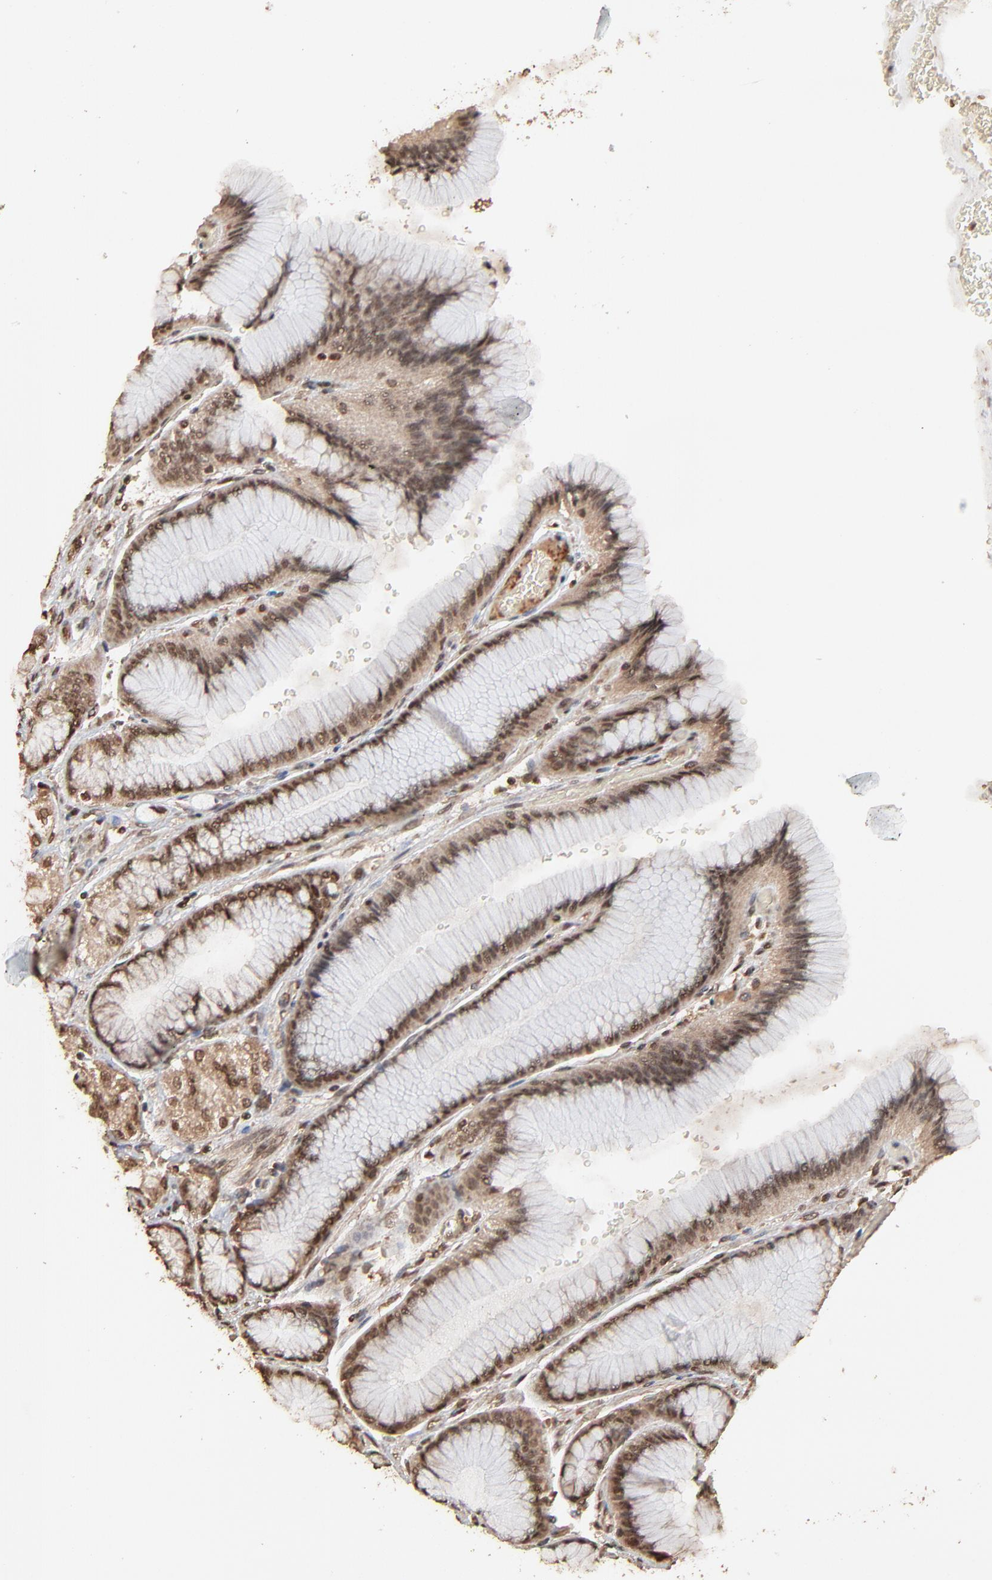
{"staining": {"intensity": "moderate", "quantity": ">75%", "location": "cytoplasmic/membranous,nuclear"}, "tissue": "stomach", "cell_type": "Glandular cells", "image_type": "normal", "snomed": [{"axis": "morphology", "description": "Normal tissue, NOS"}, {"axis": "morphology", "description": "Adenocarcinoma, NOS"}, {"axis": "topography", "description": "Stomach"}, {"axis": "topography", "description": "Stomach, lower"}], "caption": "Stomach stained for a protein displays moderate cytoplasmic/membranous,nuclear positivity in glandular cells. (DAB IHC with brightfield microscopy, high magnification).", "gene": "FAM227A", "patient": {"sex": "female", "age": 65}}